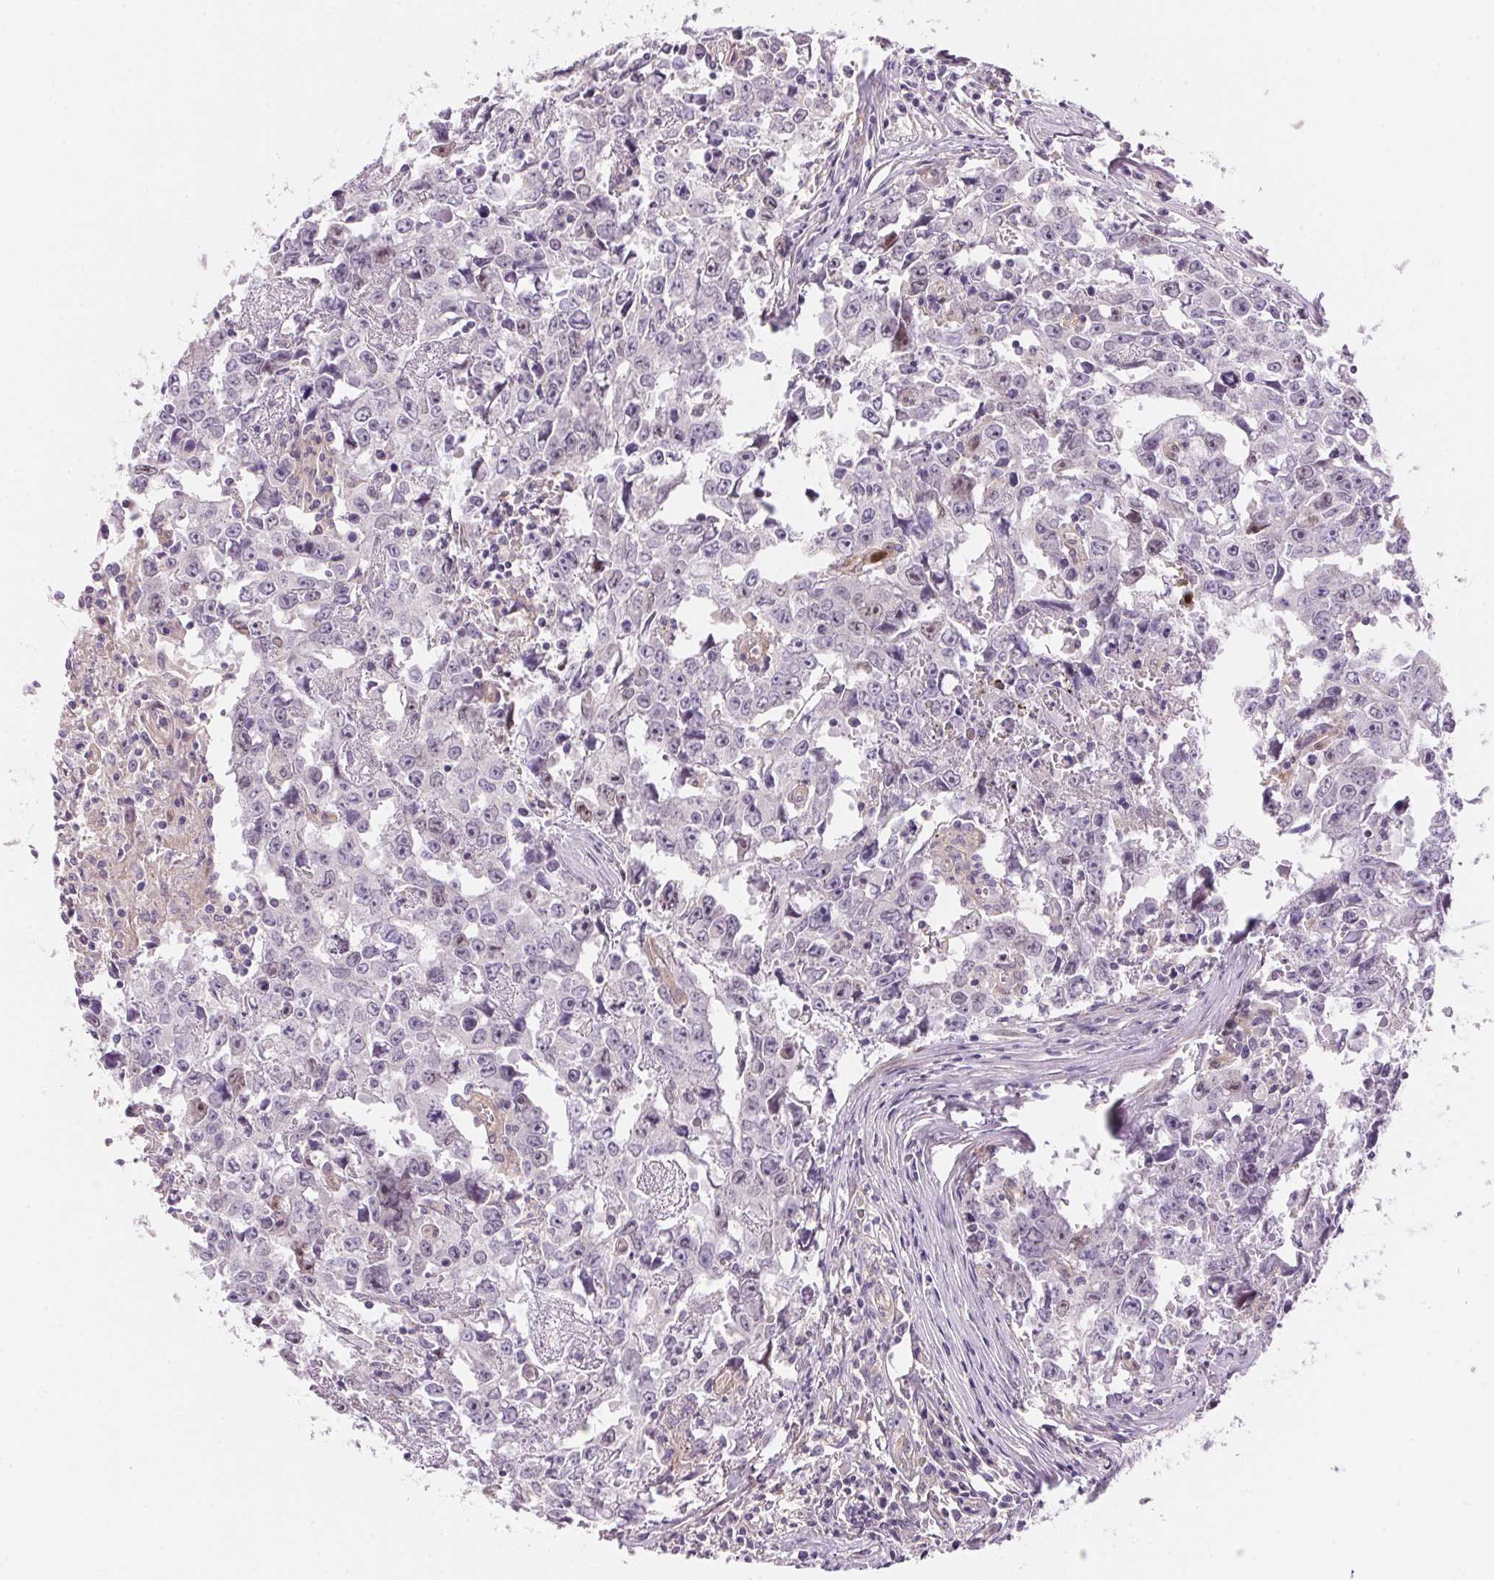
{"staining": {"intensity": "negative", "quantity": "none", "location": "none"}, "tissue": "testis cancer", "cell_type": "Tumor cells", "image_type": "cancer", "snomed": [{"axis": "morphology", "description": "Carcinoma, Embryonal, NOS"}, {"axis": "topography", "description": "Testis"}], "caption": "Immunohistochemical staining of testis cancer (embryonal carcinoma) displays no significant expression in tumor cells.", "gene": "SMTN", "patient": {"sex": "male", "age": 22}}